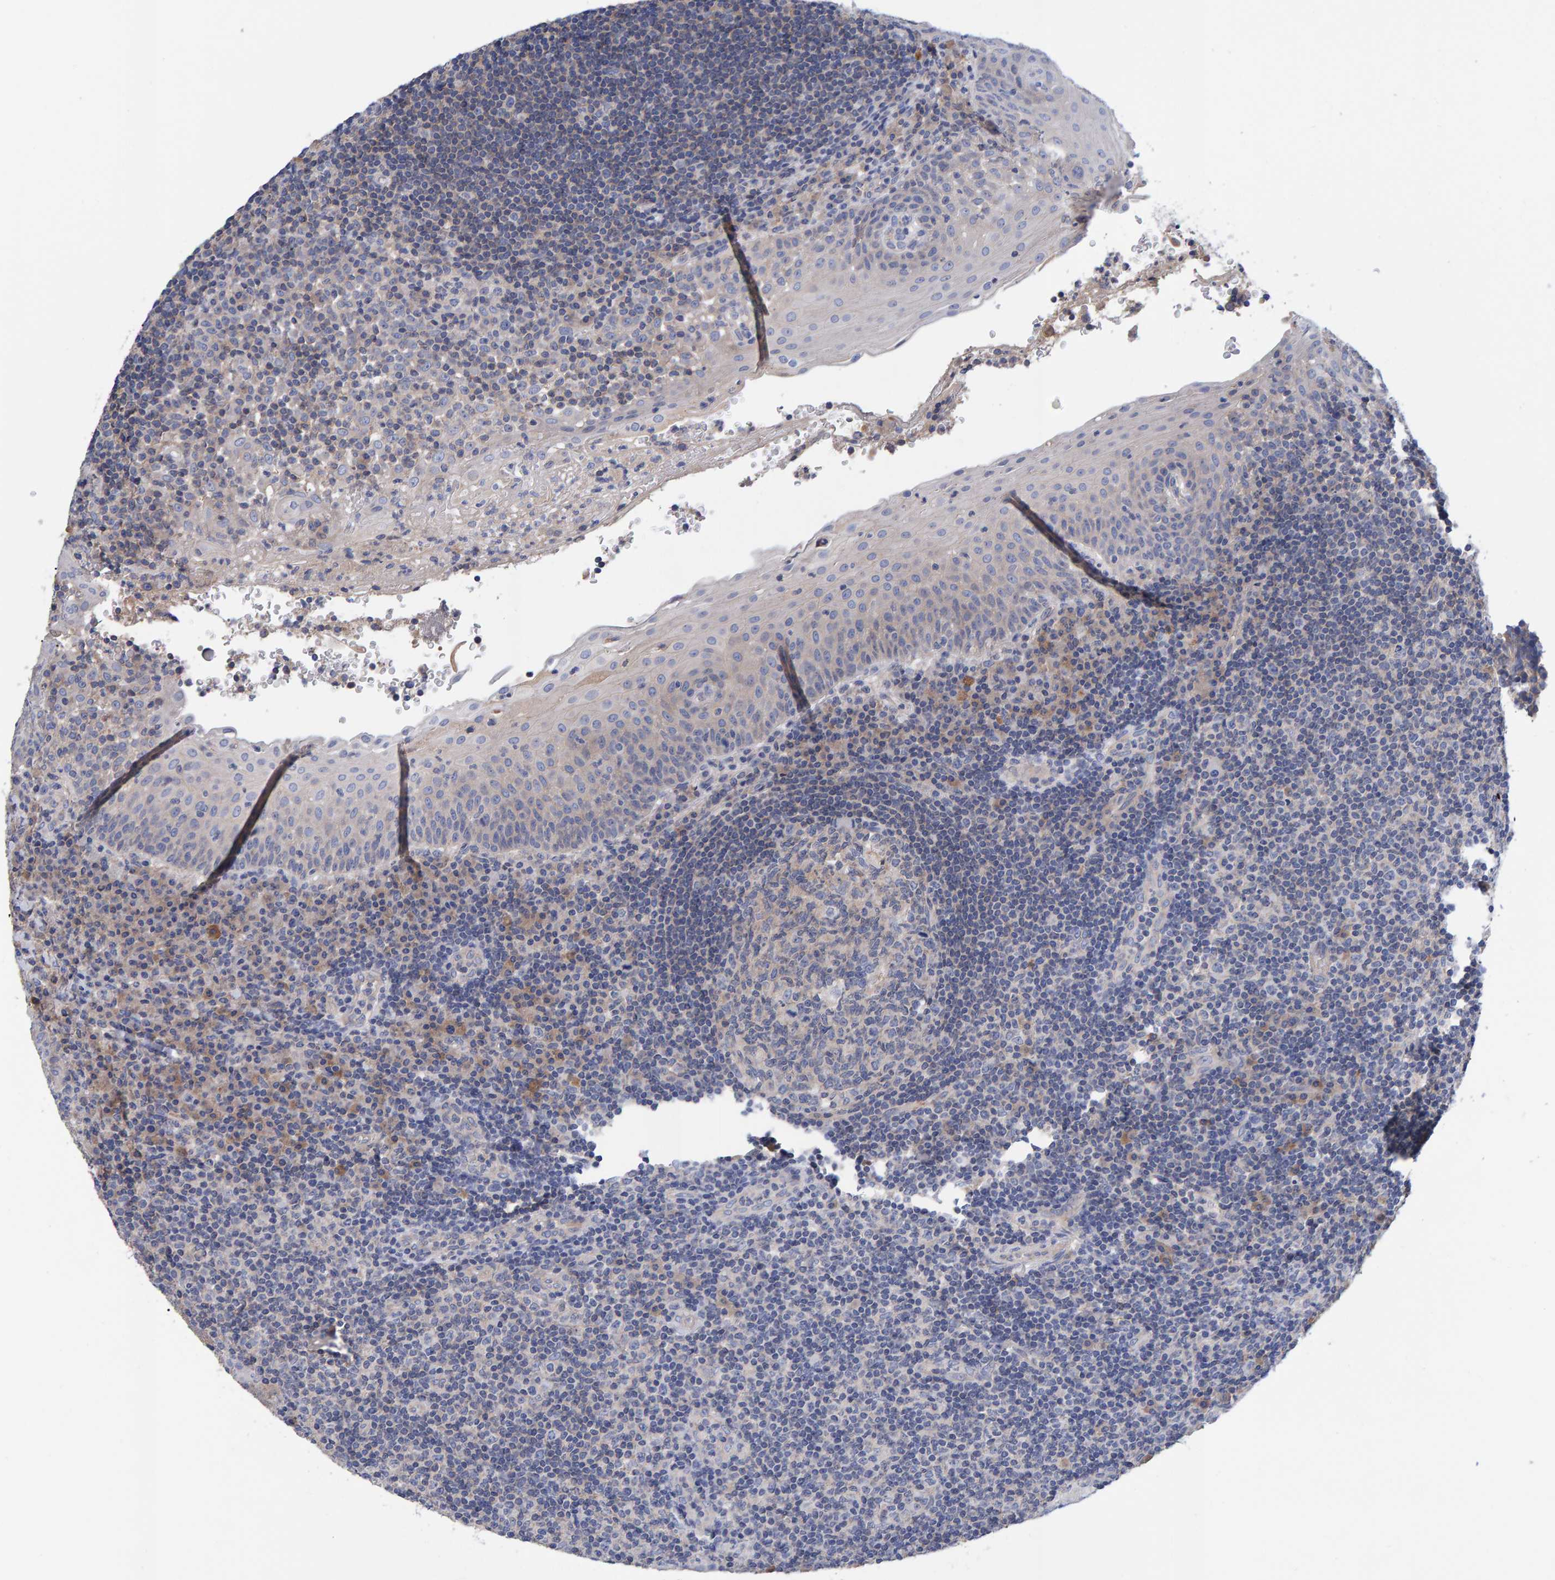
{"staining": {"intensity": "negative", "quantity": "none", "location": "none"}, "tissue": "tonsil", "cell_type": "Germinal center cells", "image_type": "normal", "snomed": [{"axis": "morphology", "description": "Normal tissue, NOS"}, {"axis": "topography", "description": "Tonsil"}], "caption": "Protein analysis of benign tonsil shows no significant positivity in germinal center cells. The staining is performed using DAB (3,3'-diaminobenzidine) brown chromogen with nuclei counter-stained in using hematoxylin.", "gene": "EFR3A", "patient": {"sex": "female", "age": 40}}